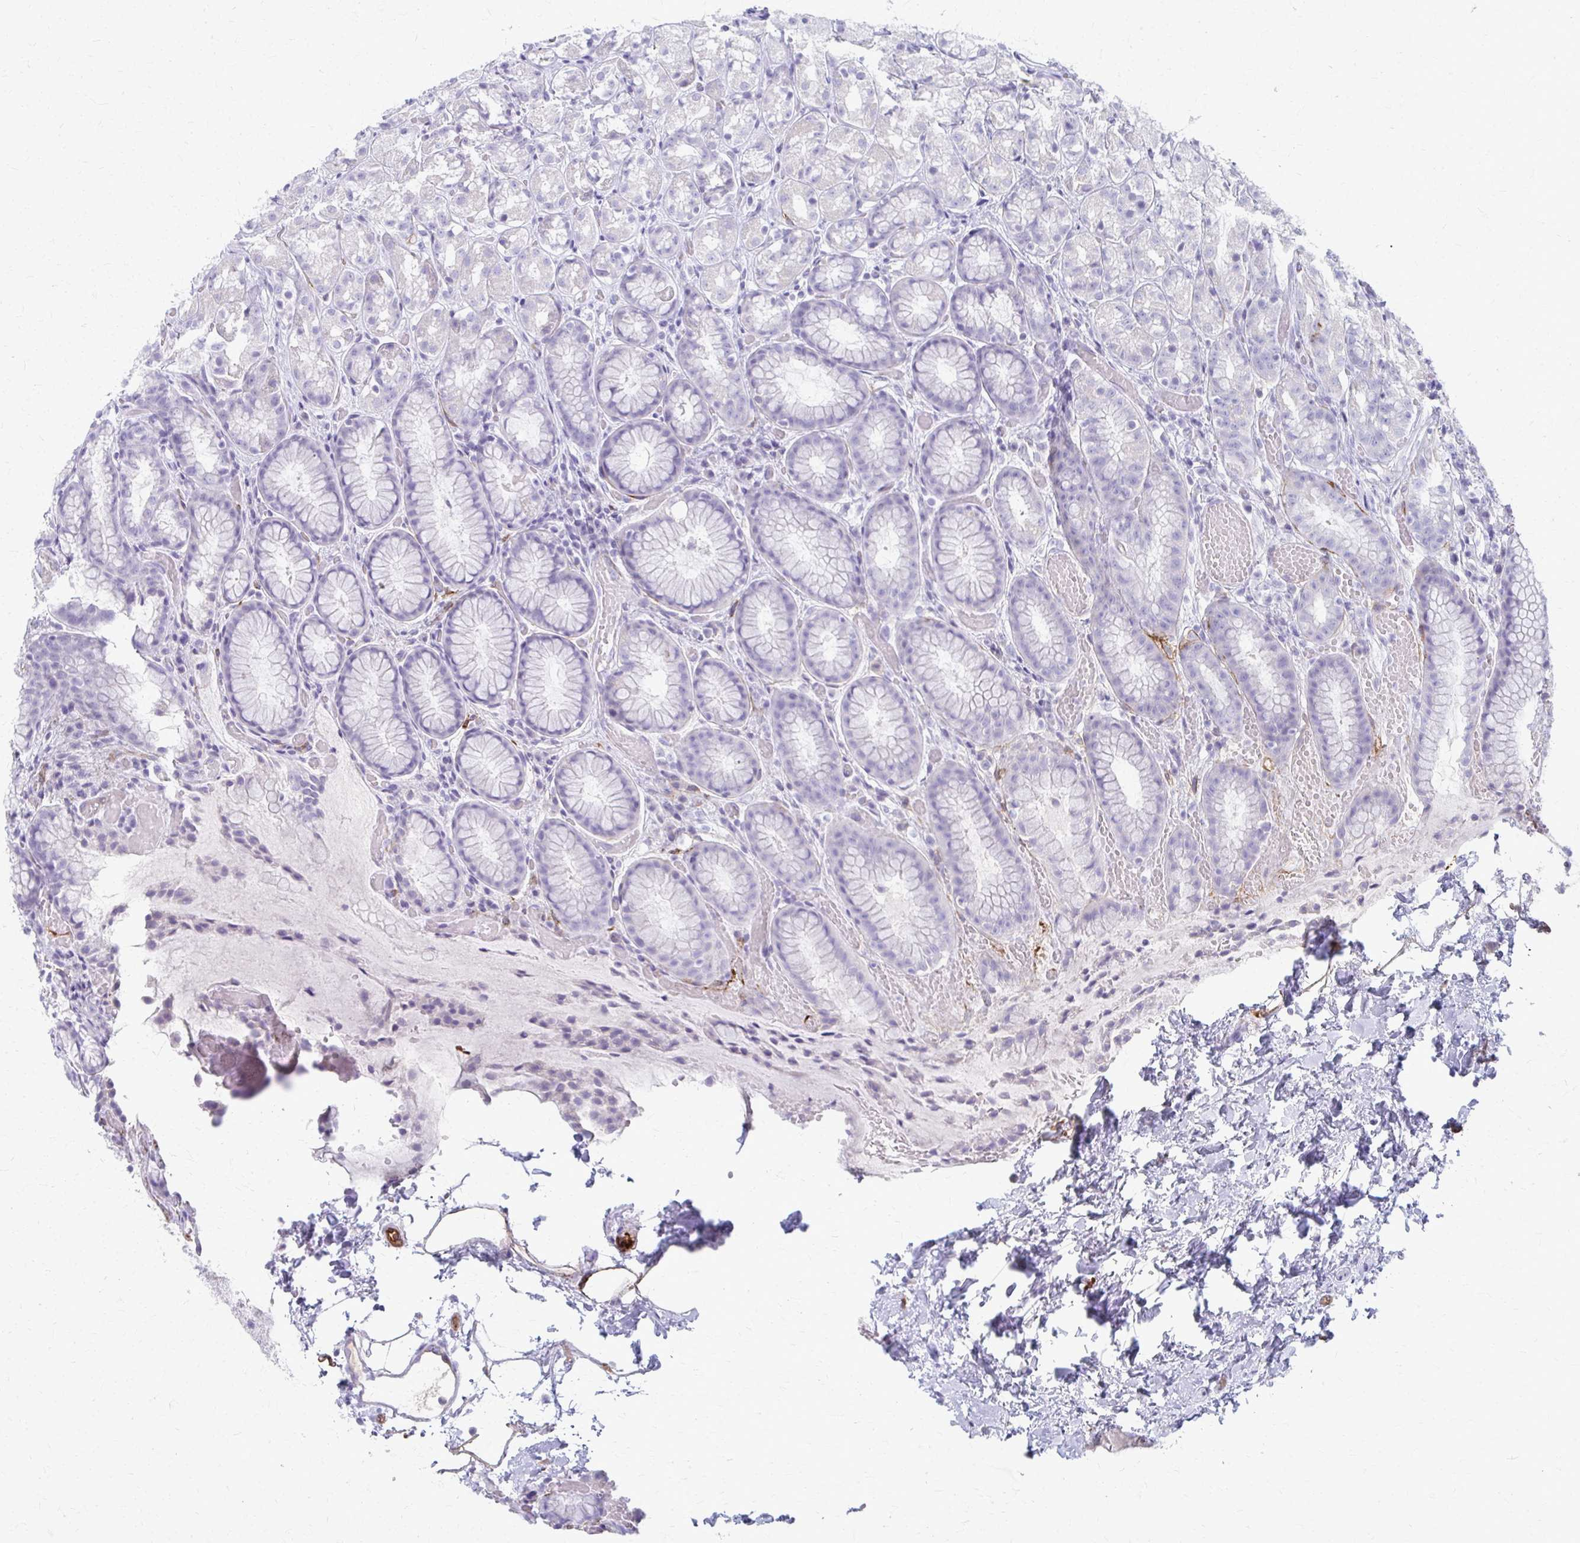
{"staining": {"intensity": "negative", "quantity": "none", "location": "none"}, "tissue": "stomach", "cell_type": "Glandular cells", "image_type": "normal", "snomed": [{"axis": "morphology", "description": "Normal tissue, NOS"}, {"axis": "topography", "description": "Stomach"}], "caption": "Immunohistochemical staining of normal stomach shows no significant positivity in glandular cells. (DAB immunohistochemistry (IHC), high magnification).", "gene": "ADIPOQ", "patient": {"sex": "male", "age": 70}}